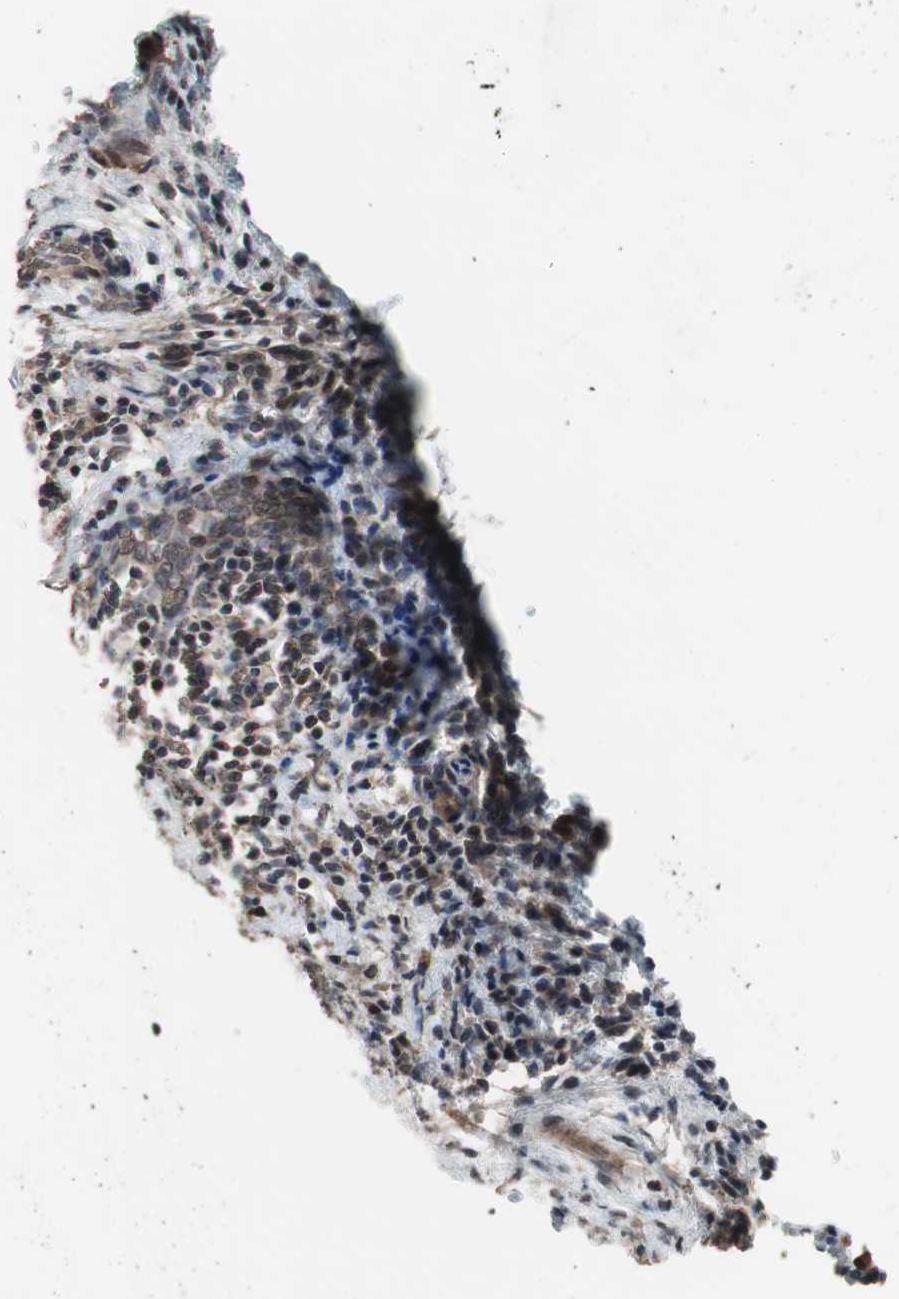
{"staining": {"intensity": "weak", "quantity": ">75%", "location": "cytoplasmic/membranous"}, "tissue": "cervical cancer", "cell_type": "Tumor cells", "image_type": "cancer", "snomed": [{"axis": "morphology", "description": "Squamous cell carcinoma, NOS"}, {"axis": "topography", "description": "Cervix"}], "caption": "Protein staining exhibits weak cytoplasmic/membranous expression in approximately >75% of tumor cells in cervical cancer.", "gene": "KANSL1", "patient": {"sex": "female", "age": 33}}